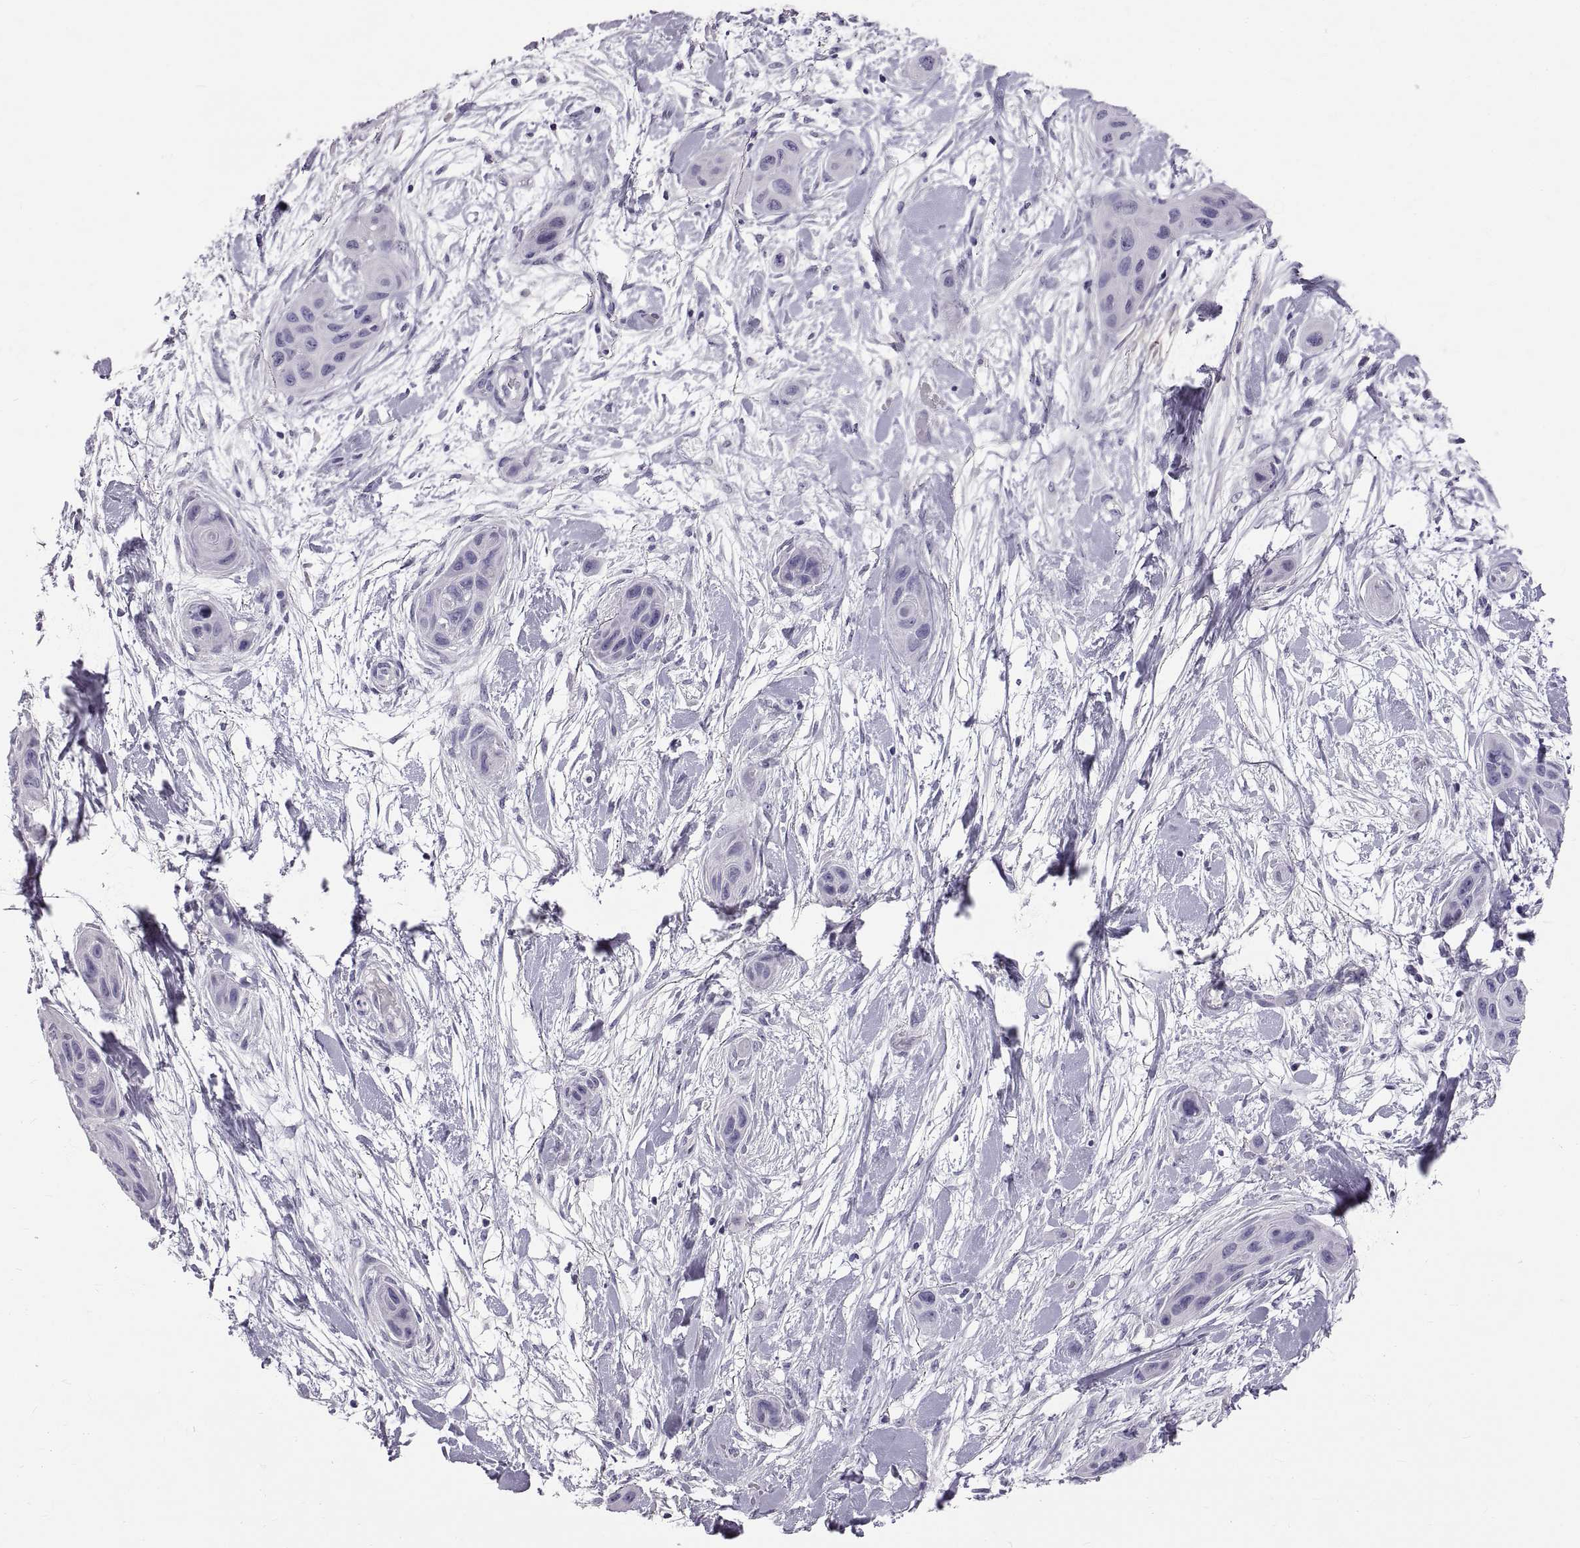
{"staining": {"intensity": "negative", "quantity": "none", "location": "none"}, "tissue": "skin cancer", "cell_type": "Tumor cells", "image_type": "cancer", "snomed": [{"axis": "morphology", "description": "Squamous cell carcinoma, NOS"}, {"axis": "topography", "description": "Skin"}], "caption": "Protein analysis of skin squamous cell carcinoma shows no significant expression in tumor cells.", "gene": "WFDC8", "patient": {"sex": "male", "age": 79}}